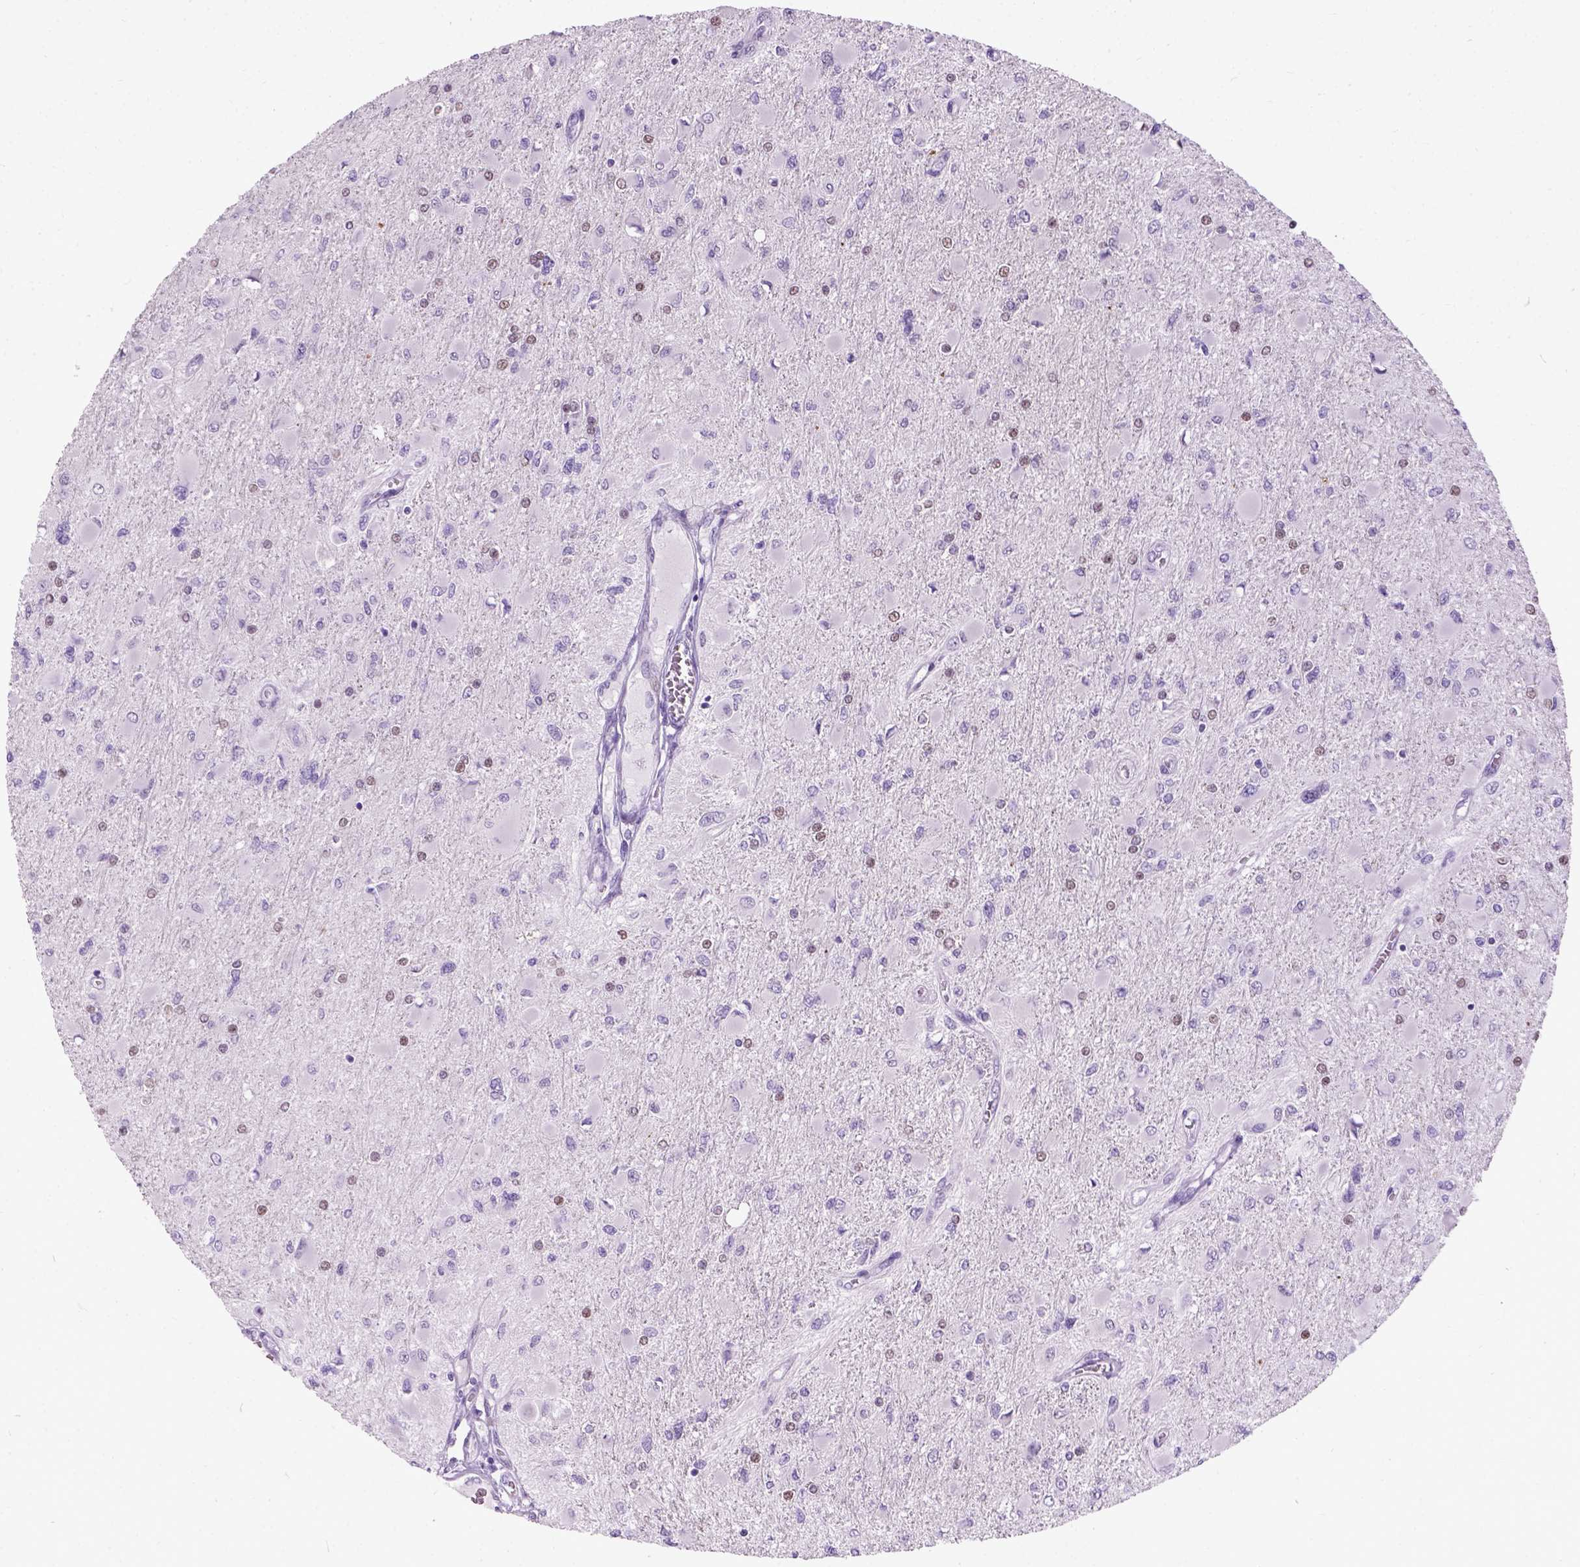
{"staining": {"intensity": "negative", "quantity": "none", "location": "none"}, "tissue": "glioma", "cell_type": "Tumor cells", "image_type": "cancer", "snomed": [{"axis": "morphology", "description": "Glioma, malignant, High grade"}, {"axis": "topography", "description": "Cerebral cortex"}], "caption": "A micrograph of glioma stained for a protein shows no brown staining in tumor cells.", "gene": "AXDND1", "patient": {"sex": "female", "age": 36}}